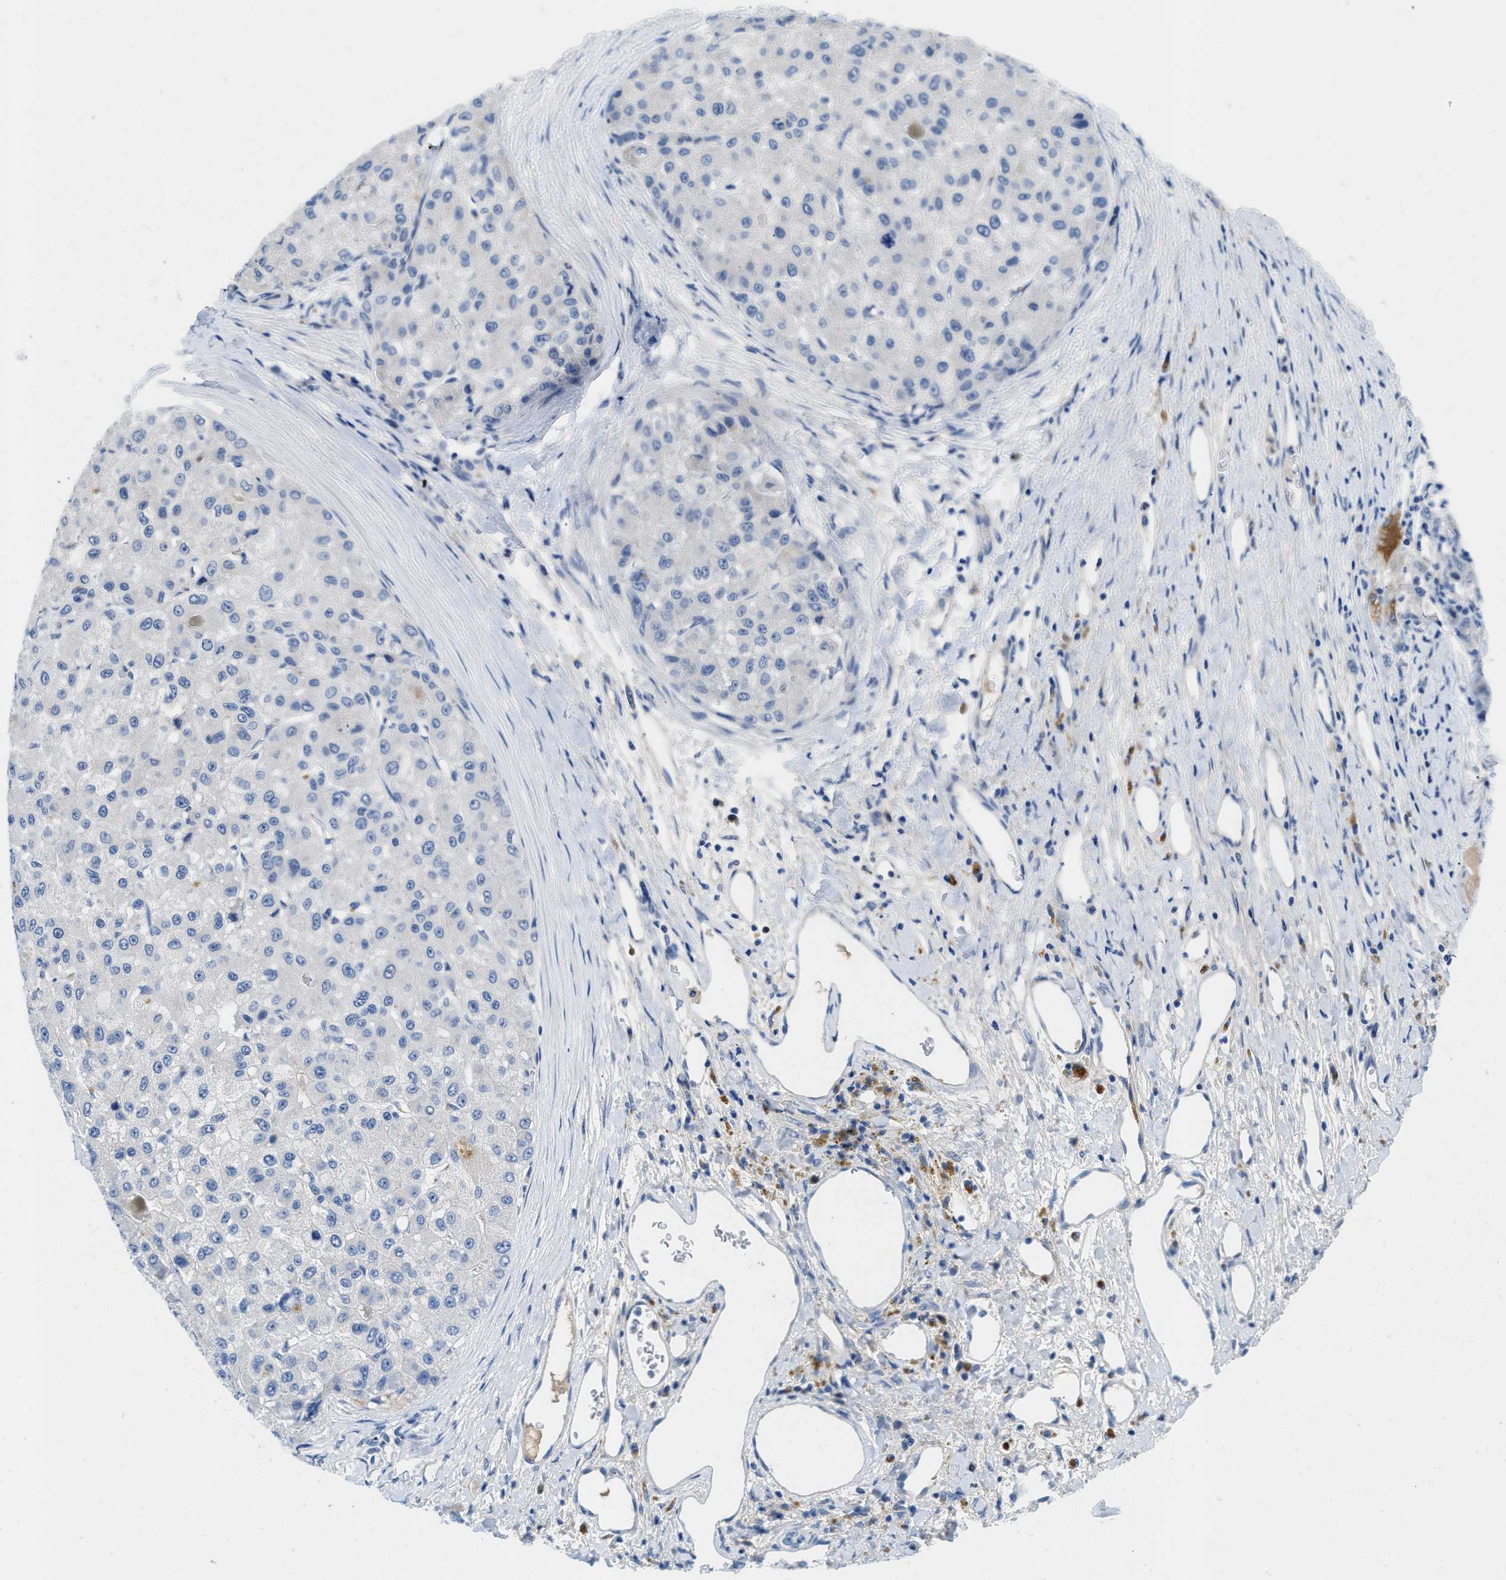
{"staining": {"intensity": "negative", "quantity": "none", "location": "none"}, "tissue": "liver cancer", "cell_type": "Tumor cells", "image_type": "cancer", "snomed": [{"axis": "morphology", "description": "Carcinoma, Hepatocellular, NOS"}, {"axis": "topography", "description": "Liver"}], "caption": "High power microscopy histopathology image of an immunohistochemistry micrograph of liver cancer (hepatocellular carcinoma), revealing no significant positivity in tumor cells.", "gene": "TSPAN3", "patient": {"sex": "male", "age": 80}}